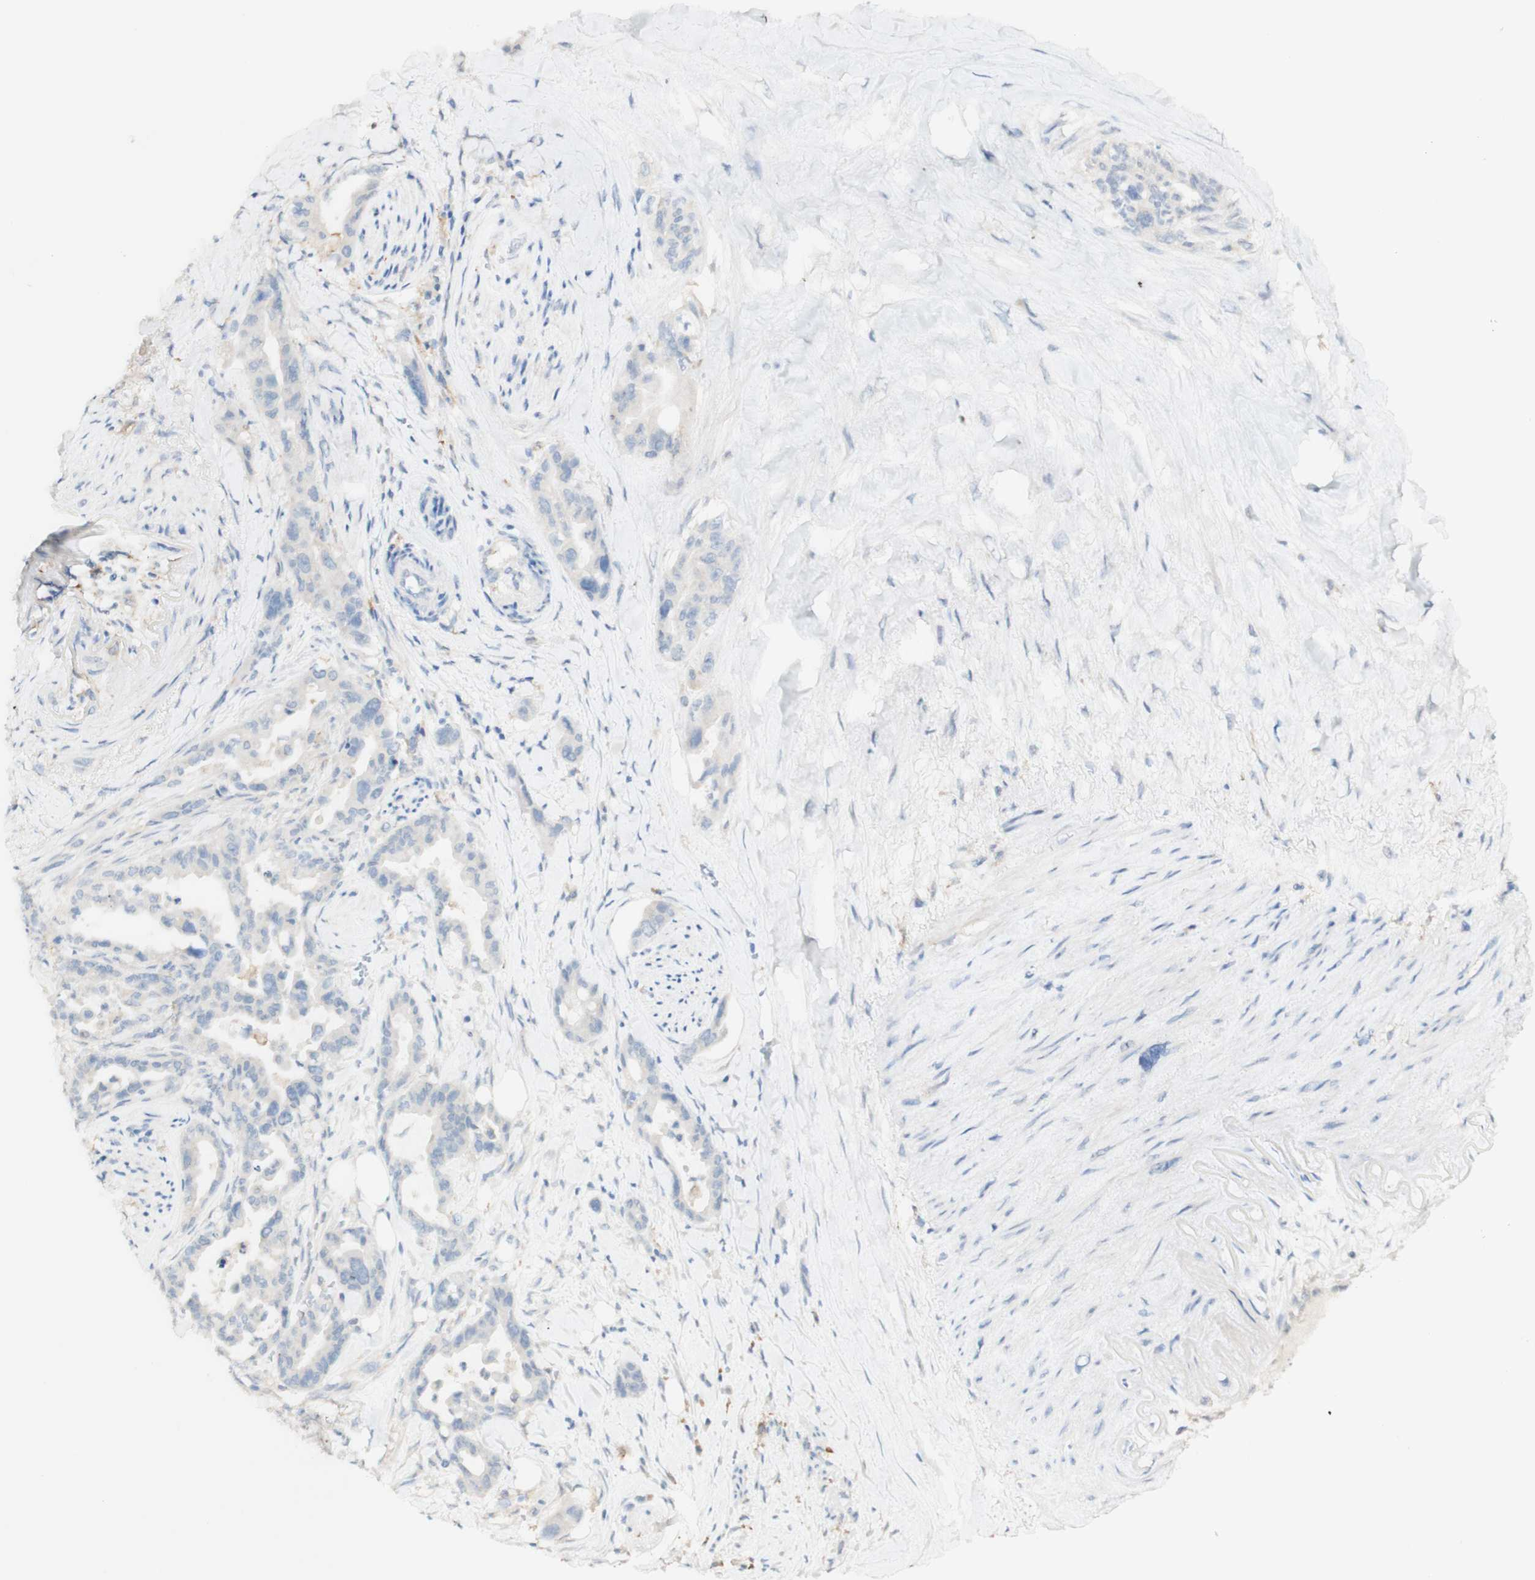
{"staining": {"intensity": "weak", "quantity": "<25%", "location": "cytoplasmic/membranous"}, "tissue": "pancreatic cancer", "cell_type": "Tumor cells", "image_type": "cancer", "snomed": [{"axis": "morphology", "description": "Adenocarcinoma, NOS"}, {"axis": "topography", "description": "Pancreas"}], "caption": "Immunohistochemistry (IHC) of pancreatic cancer reveals no expression in tumor cells. (DAB IHC with hematoxylin counter stain).", "gene": "FCGRT", "patient": {"sex": "male", "age": 70}}